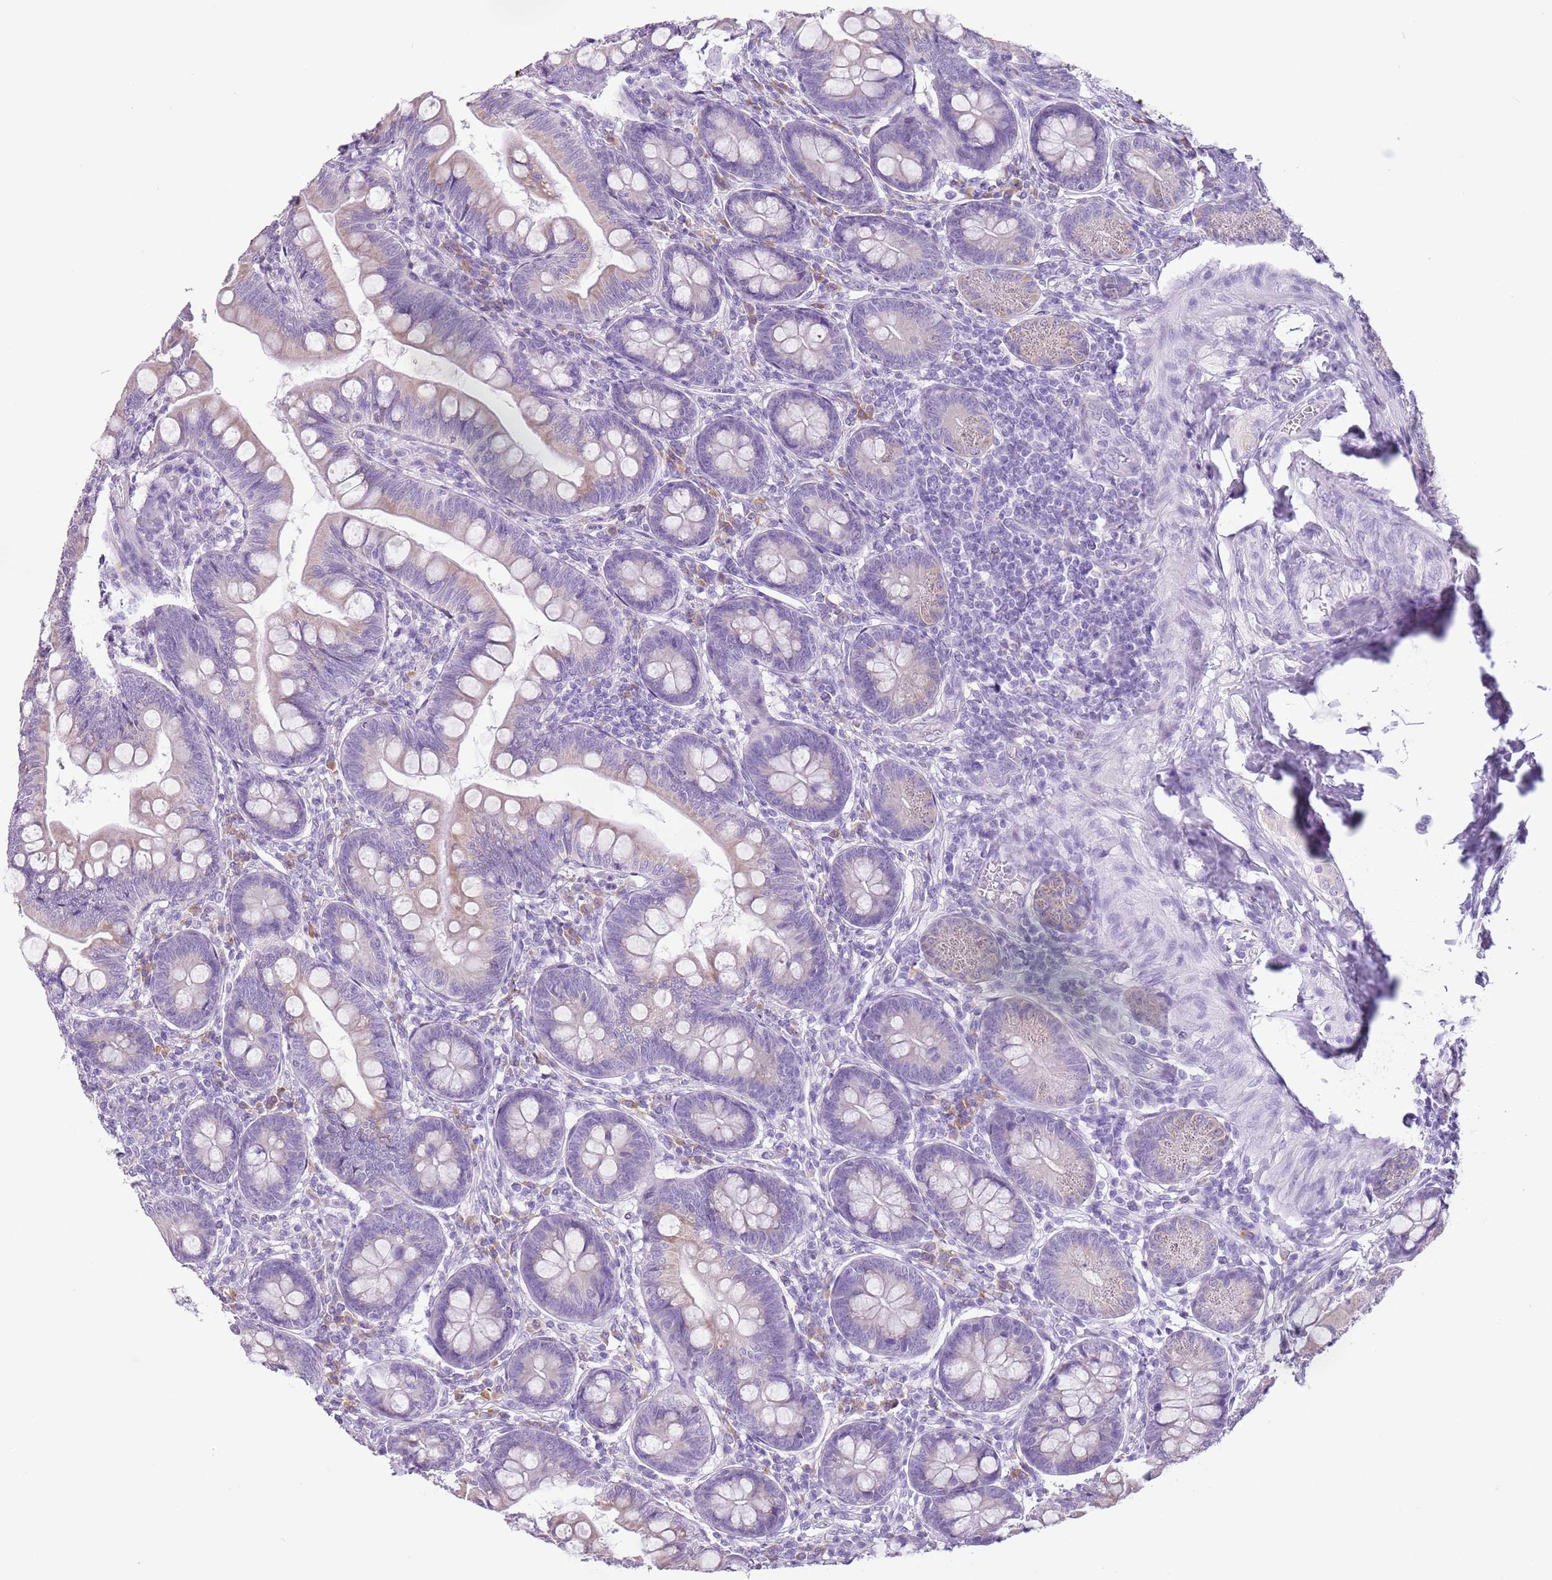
{"staining": {"intensity": "weak", "quantity": "25%-75%", "location": "cytoplasmic/membranous"}, "tissue": "small intestine", "cell_type": "Glandular cells", "image_type": "normal", "snomed": [{"axis": "morphology", "description": "Normal tissue, NOS"}, {"axis": "topography", "description": "Small intestine"}], "caption": "Protein expression analysis of benign small intestine displays weak cytoplasmic/membranous positivity in approximately 25%-75% of glandular cells.", "gene": "HYOU1", "patient": {"sex": "male", "age": 7}}